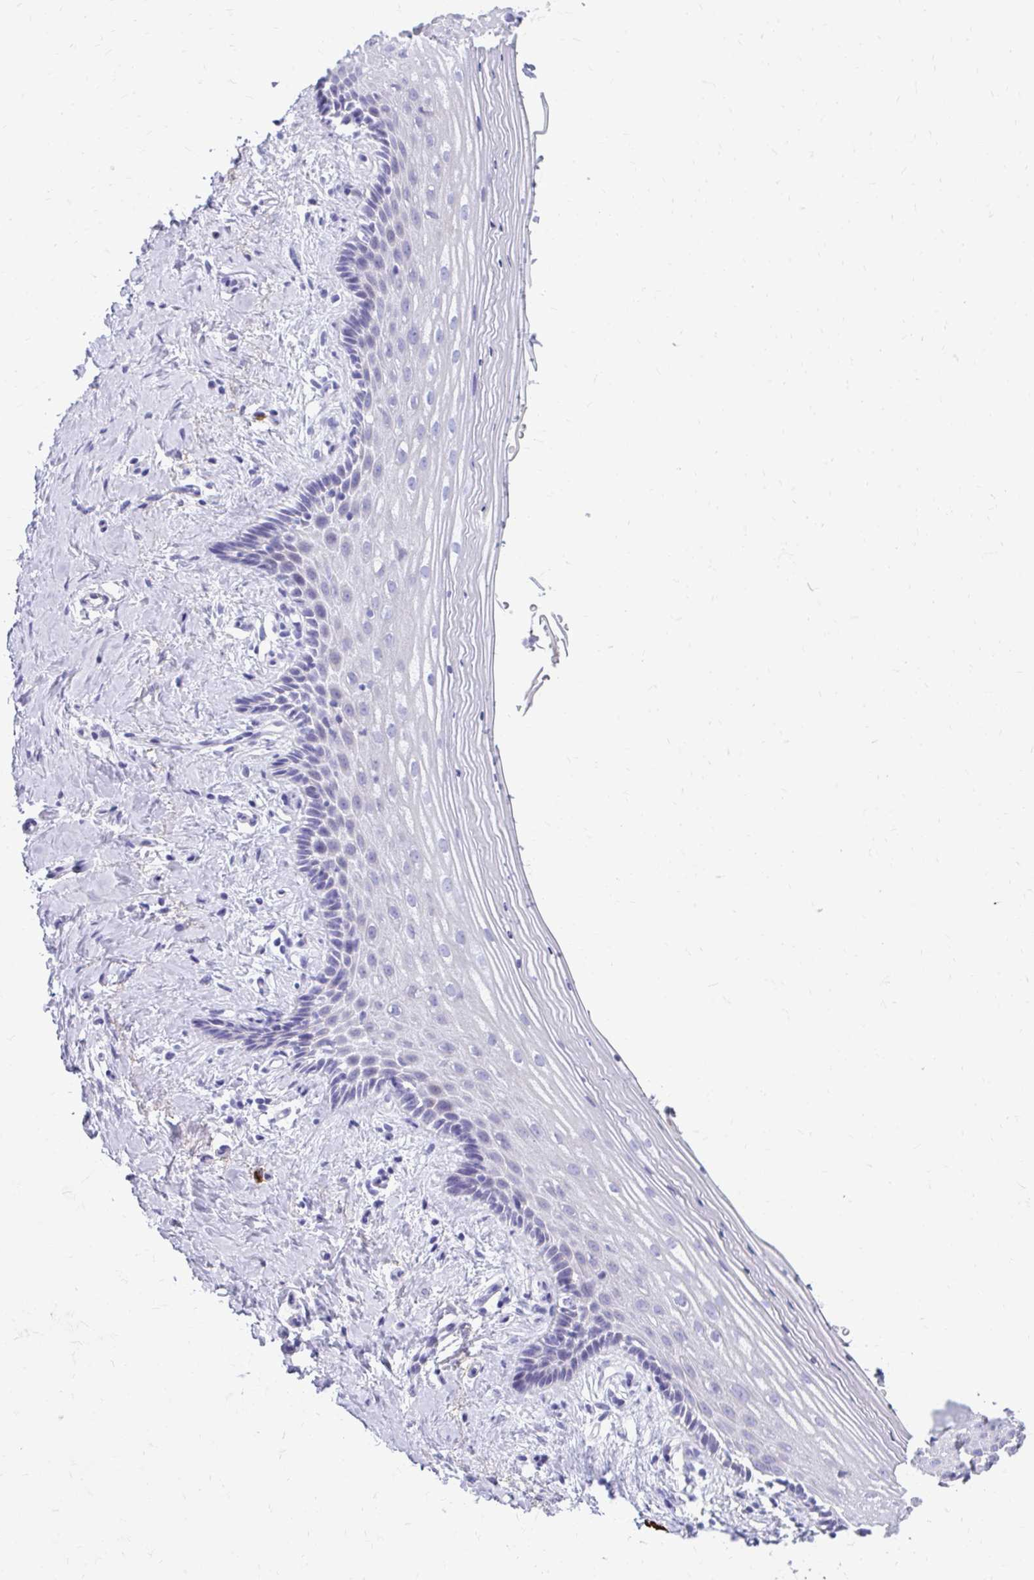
{"staining": {"intensity": "negative", "quantity": "none", "location": "none"}, "tissue": "vagina", "cell_type": "Squamous epithelial cells", "image_type": "normal", "snomed": [{"axis": "morphology", "description": "Normal tissue, NOS"}, {"axis": "topography", "description": "Vagina"}], "caption": "Photomicrograph shows no significant protein staining in squamous epithelial cells of normal vagina. Brightfield microscopy of immunohistochemistry stained with DAB (brown) and hematoxylin (blue), captured at high magnification.", "gene": "SATL1", "patient": {"sex": "female", "age": 42}}